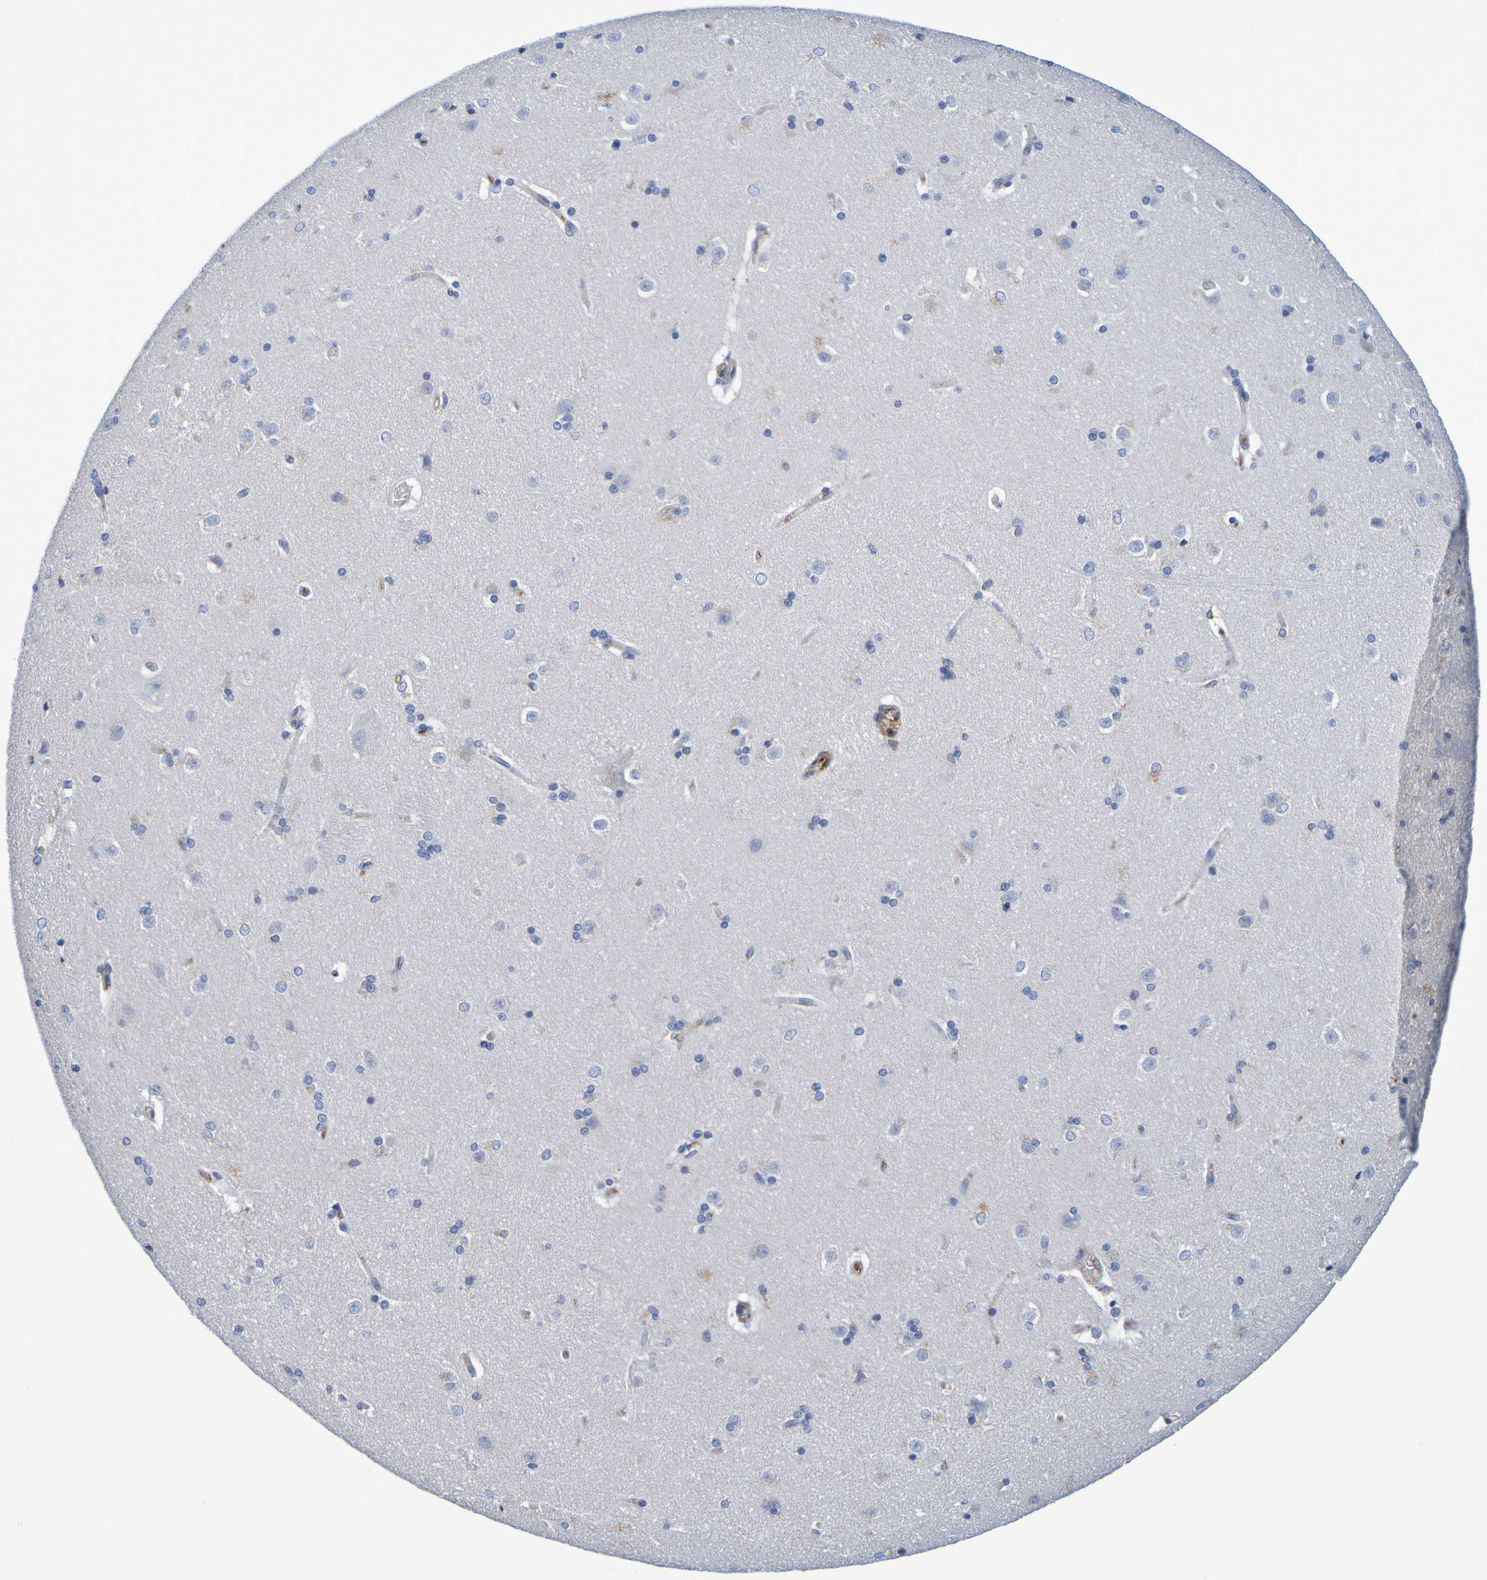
{"staining": {"intensity": "negative", "quantity": "none", "location": "none"}, "tissue": "caudate", "cell_type": "Glial cells", "image_type": "normal", "snomed": [{"axis": "morphology", "description": "Normal tissue, NOS"}, {"axis": "topography", "description": "Lateral ventricle wall"}], "caption": "A high-resolution image shows immunohistochemistry (IHC) staining of unremarkable caudate, which exhibits no significant positivity in glial cells.", "gene": "GAB3", "patient": {"sex": "female", "age": 19}}